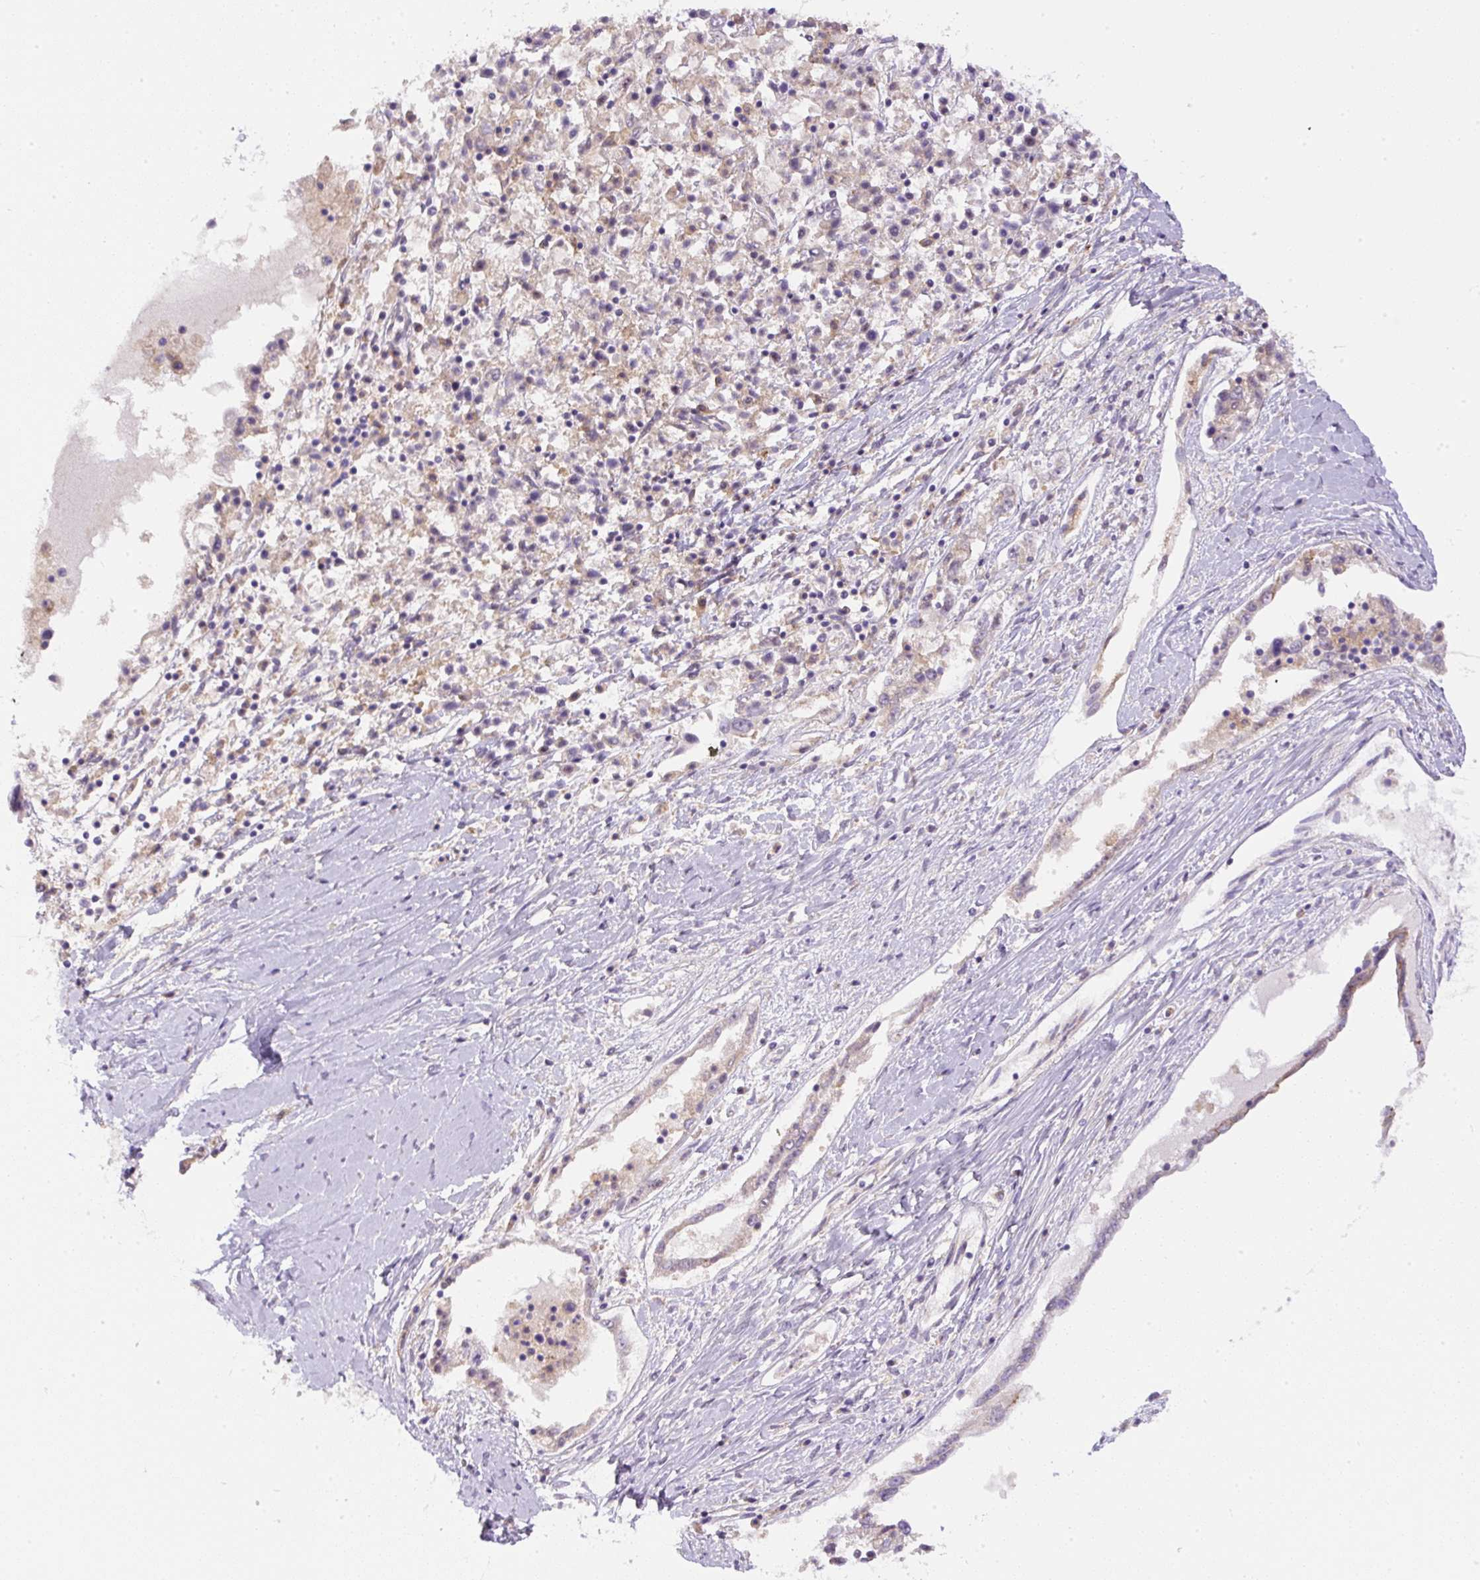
{"staining": {"intensity": "negative", "quantity": "none", "location": "none"}, "tissue": "ovarian cancer", "cell_type": "Tumor cells", "image_type": "cancer", "snomed": [{"axis": "morphology", "description": "Carcinoma, endometroid"}, {"axis": "topography", "description": "Ovary"}], "caption": "Histopathology image shows no significant protein expression in tumor cells of ovarian cancer.", "gene": "DAPK1", "patient": {"sex": "female", "age": 62}}